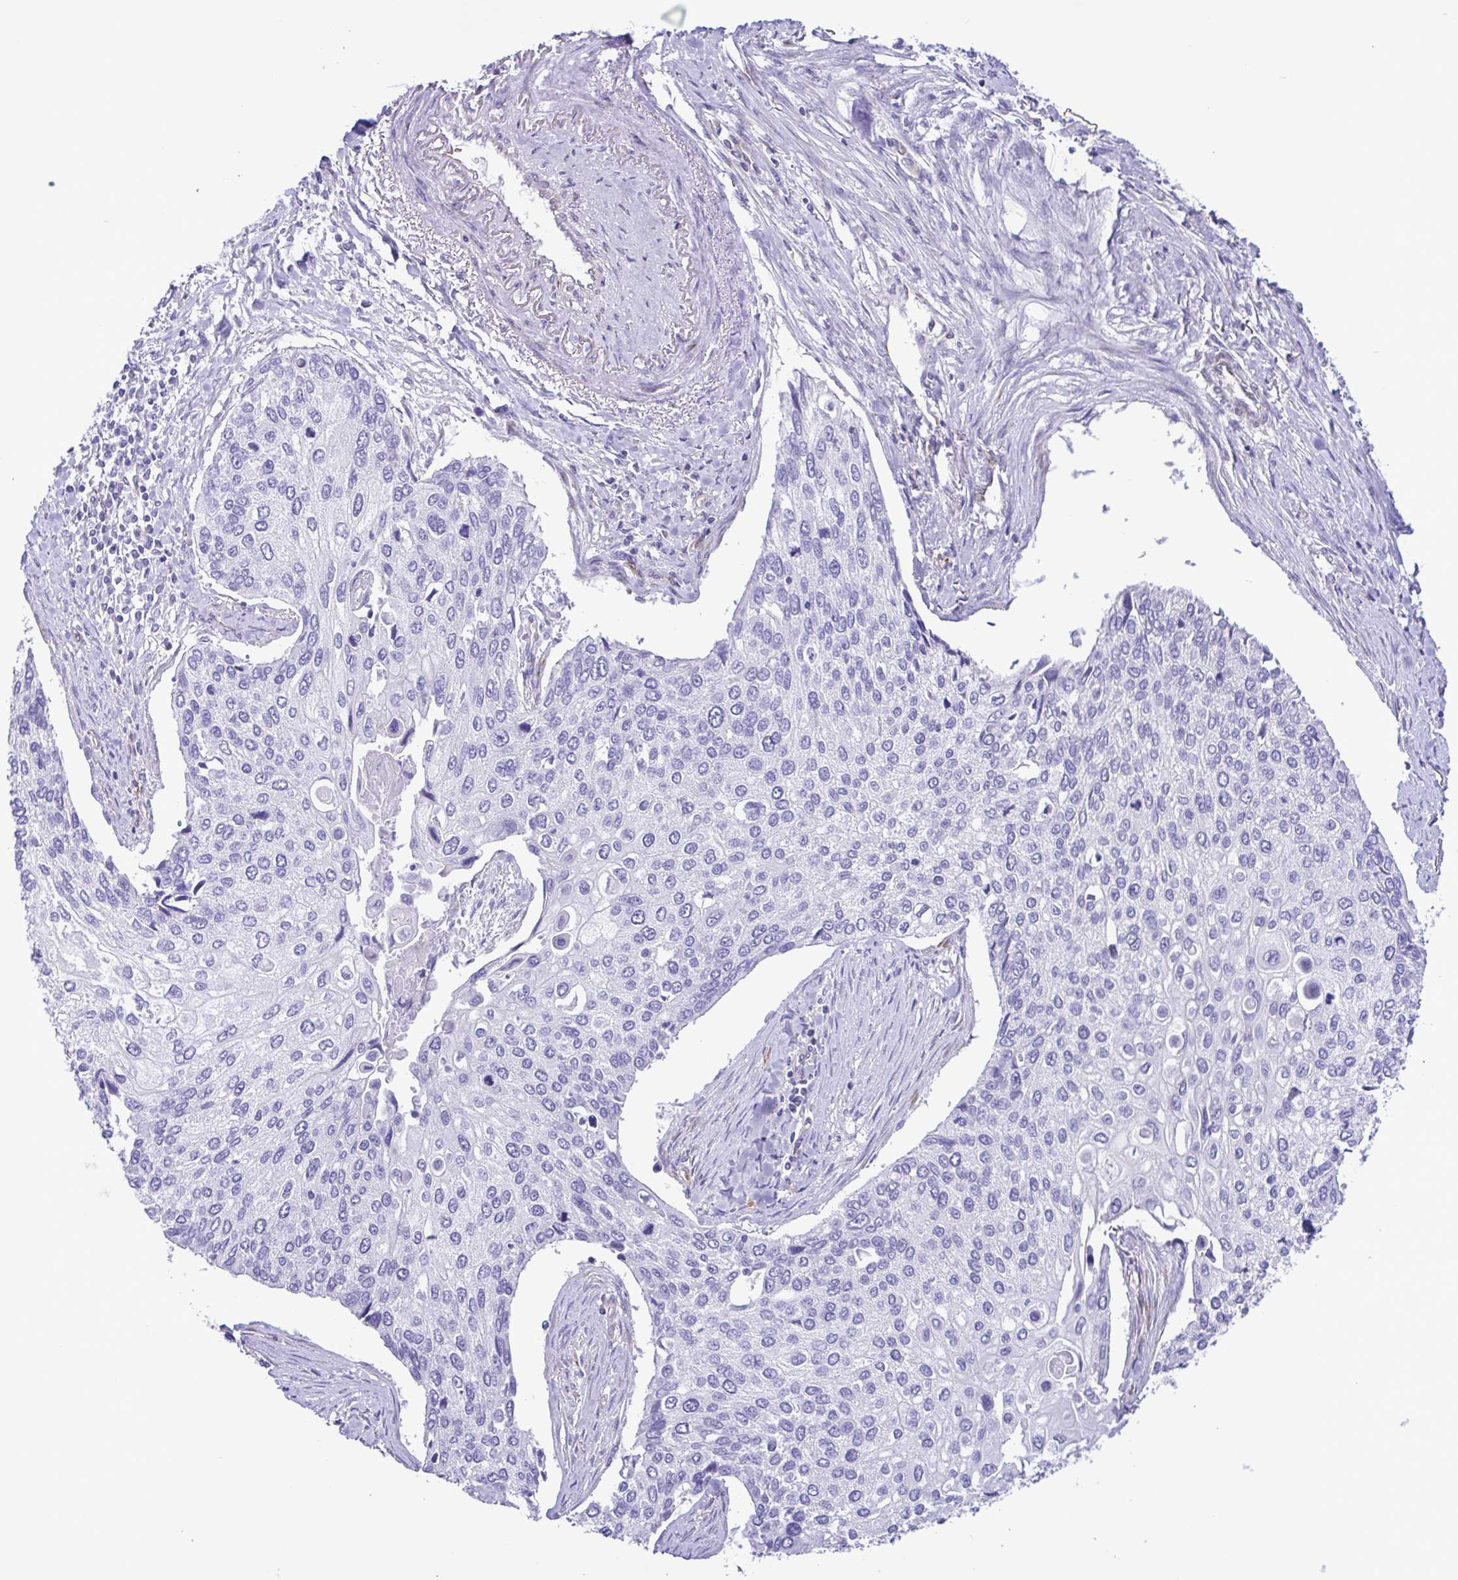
{"staining": {"intensity": "negative", "quantity": "none", "location": "none"}, "tissue": "lung cancer", "cell_type": "Tumor cells", "image_type": "cancer", "snomed": [{"axis": "morphology", "description": "Squamous cell carcinoma, NOS"}, {"axis": "morphology", "description": "Squamous cell carcinoma, metastatic, NOS"}, {"axis": "topography", "description": "Lung"}], "caption": "High magnification brightfield microscopy of lung cancer stained with DAB (3,3'-diaminobenzidine) (brown) and counterstained with hematoxylin (blue): tumor cells show no significant staining.", "gene": "FLT1", "patient": {"sex": "male", "age": 63}}